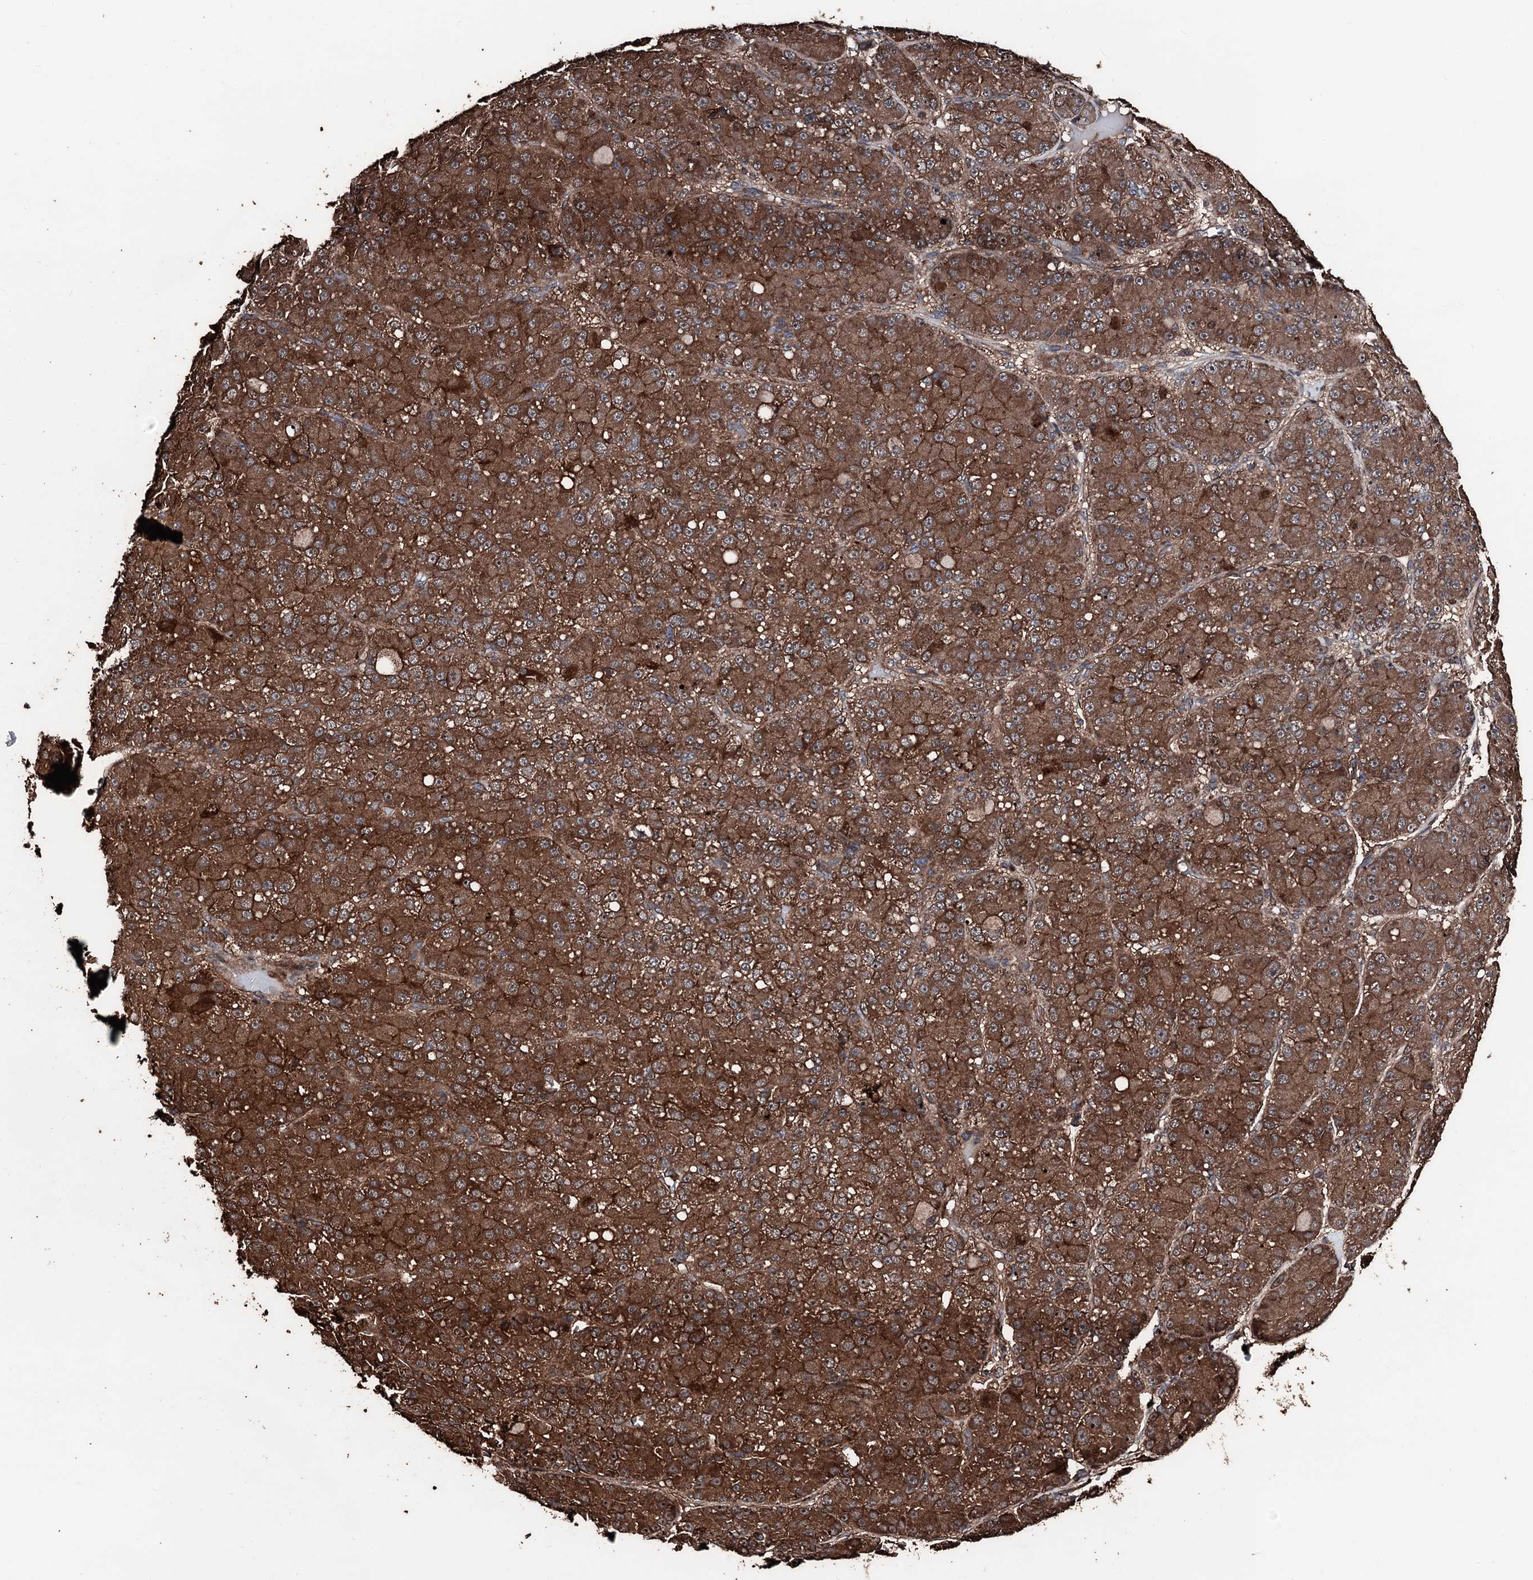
{"staining": {"intensity": "strong", "quantity": ">75%", "location": "cytoplasmic/membranous"}, "tissue": "liver cancer", "cell_type": "Tumor cells", "image_type": "cancer", "snomed": [{"axis": "morphology", "description": "Carcinoma, Hepatocellular, NOS"}, {"axis": "topography", "description": "Liver"}], "caption": "Immunohistochemical staining of human liver cancer (hepatocellular carcinoma) displays high levels of strong cytoplasmic/membranous protein expression in approximately >75% of tumor cells.", "gene": "KIF18A", "patient": {"sex": "male", "age": 67}}